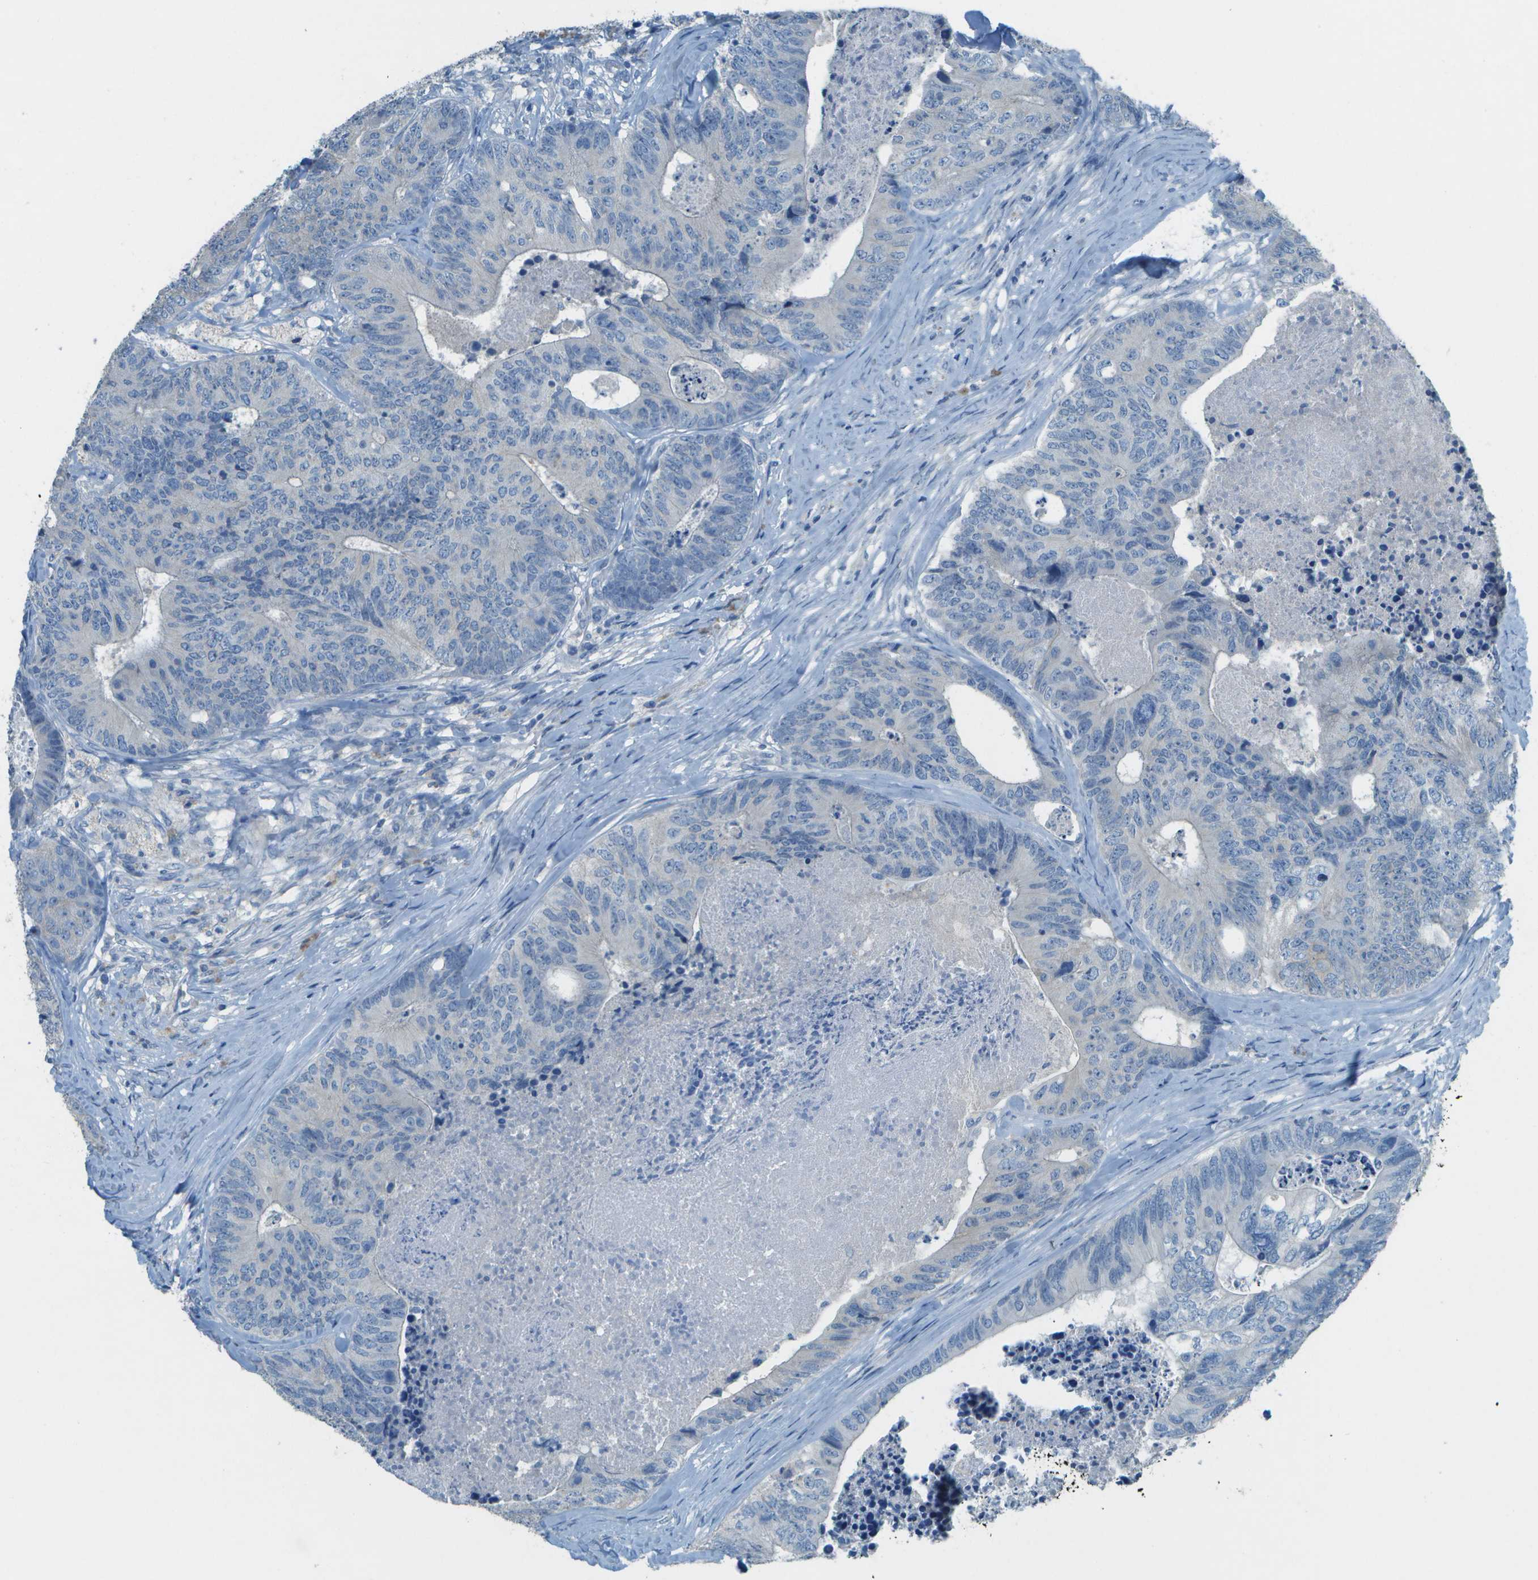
{"staining": {"intensity": "negative", "quantity": "none", "location": "none"}, "tissue": "colorectal cancer", "cell_type": "Tumor cells", "image_type": "cancer", "snomed": [{"axis": "morphology", "description": "Adenocarcinoma, NOS"}, {"axis": "topography", "description": "Colon"}], "caption": "Colorectal cancer (adenocarcinoma) was stained to show a protein in brown. There is no significant positivity in tumor cells. Brightfield microscopy of immunohistochemistry stained with DAB (3,3'-diaminobenzidine) (brown) and hematoxylin (blue), captured at high magnification.", "gene": "LGI2", "patient": {"sex": "female", "age": 67}}